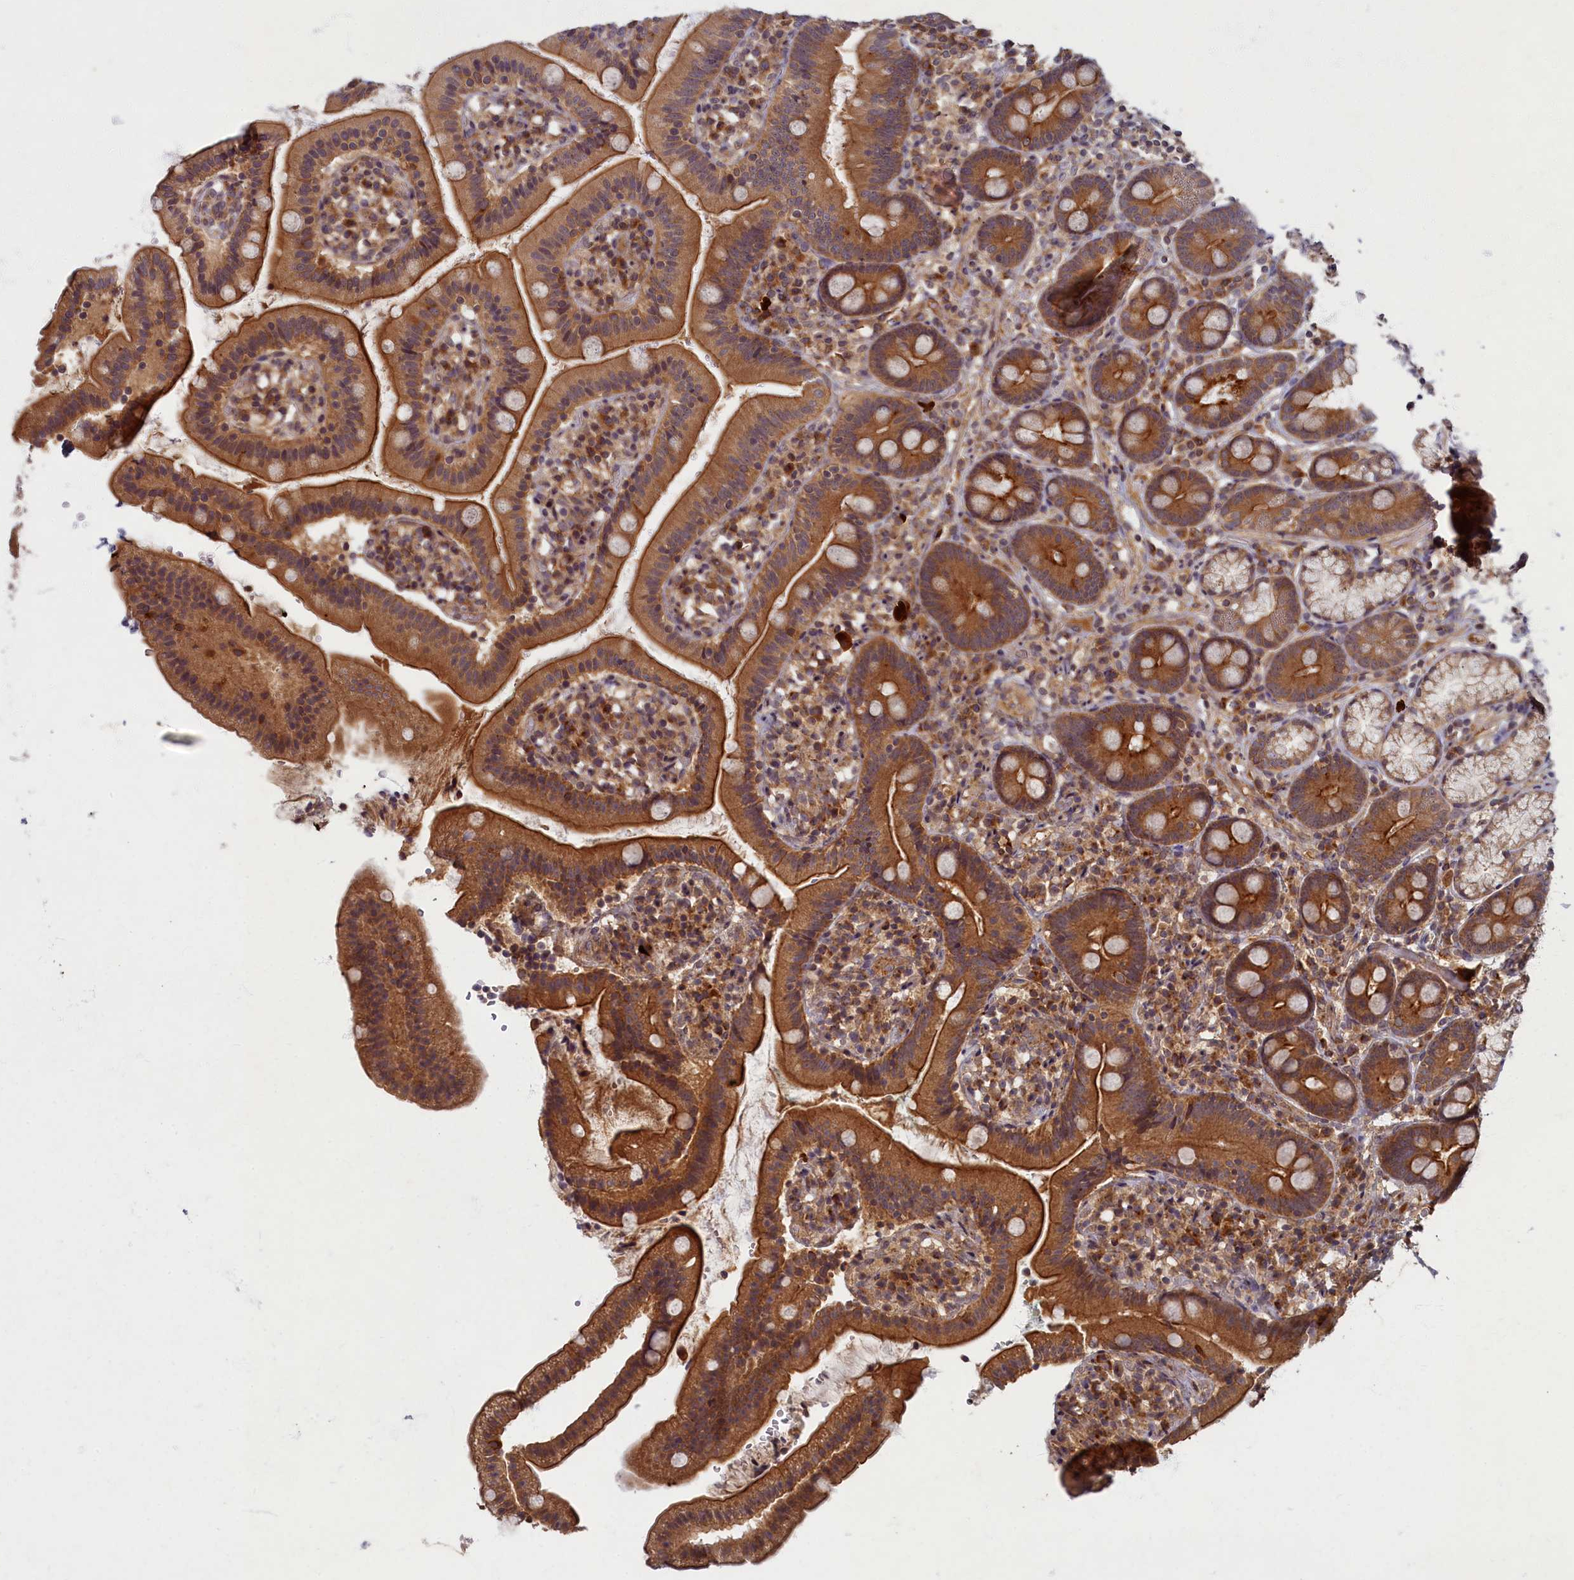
{"staining": {"intensity": "moderate", "quantity": ">75%", "location": "cytoplasmic/membranous"}, "tissue": "duodenum", "cell_type": "Glandular cells", "image_type": "normal", "snomed": [{"axis": "morphology", "description": "Normal tissue, NOS"}, {"axis": "topography", "description": "Duodenum"}], "caption": "Immunohistochemistry (IHC) image of normal duodenum: duodenum stained using IHC shows medium levels of moderate protein expression localized specifically in the cytoplasmic/membranous of glandular cells, appearing as a cytoplasmic/membranous brown color.", "gene": "BICD1", "patient": {"sex": "female", "age": 67}}